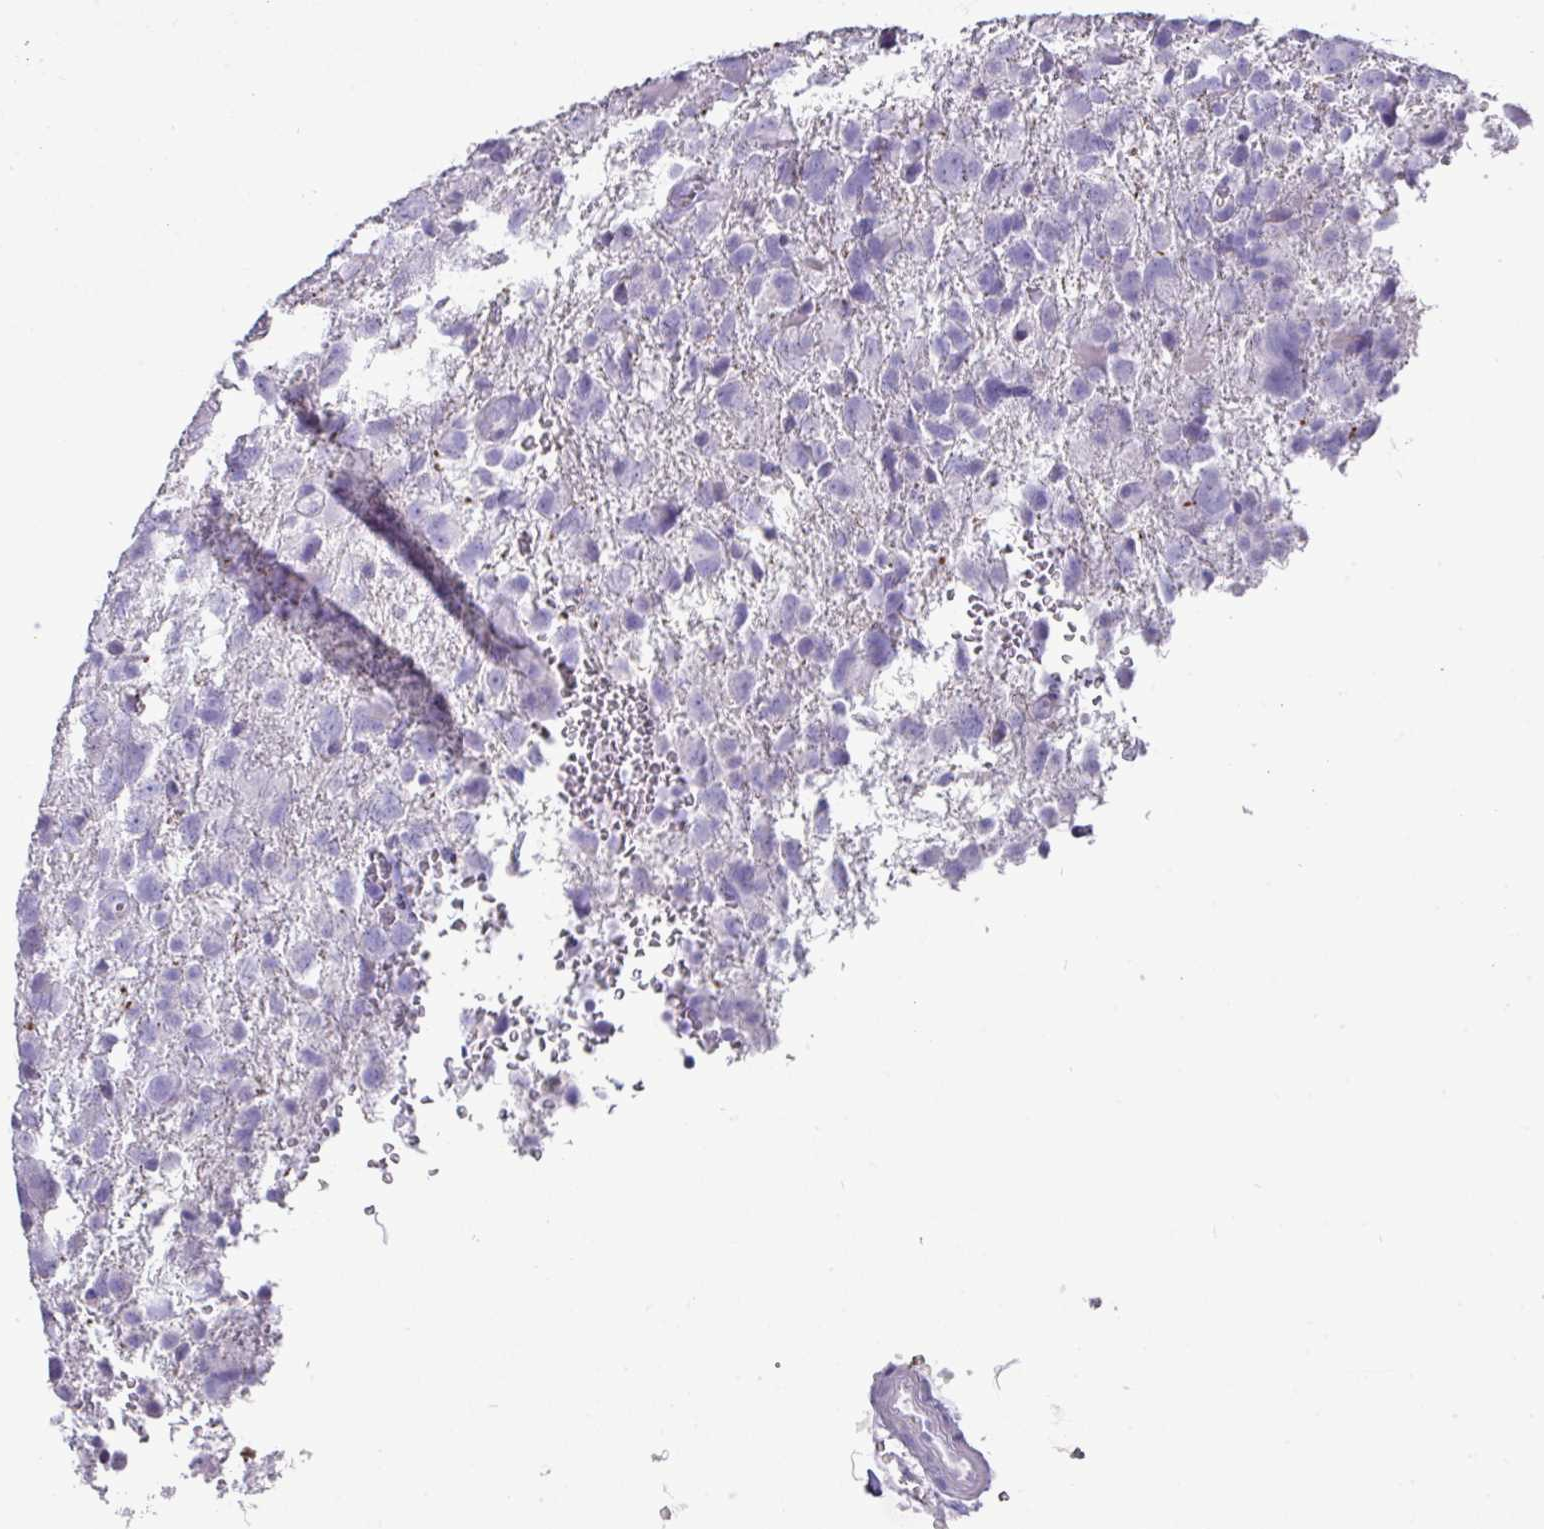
{"staining": {"intensity": "negative", "quantity": "none", "location": "none"}, "tissue": "glioma", "cell_type": "Tumor cells", "image_type": "cancer", "snomed": [{"axis": "morphology", "description": "Glioma, malignant, High grade"}, {"axis": "topography", "description": "Brain"}], "caption": "IHC of glioma shows no staining in tumor cells.", "gene": "GSTA3", "patient": {"sex": "male", "age": 61}}